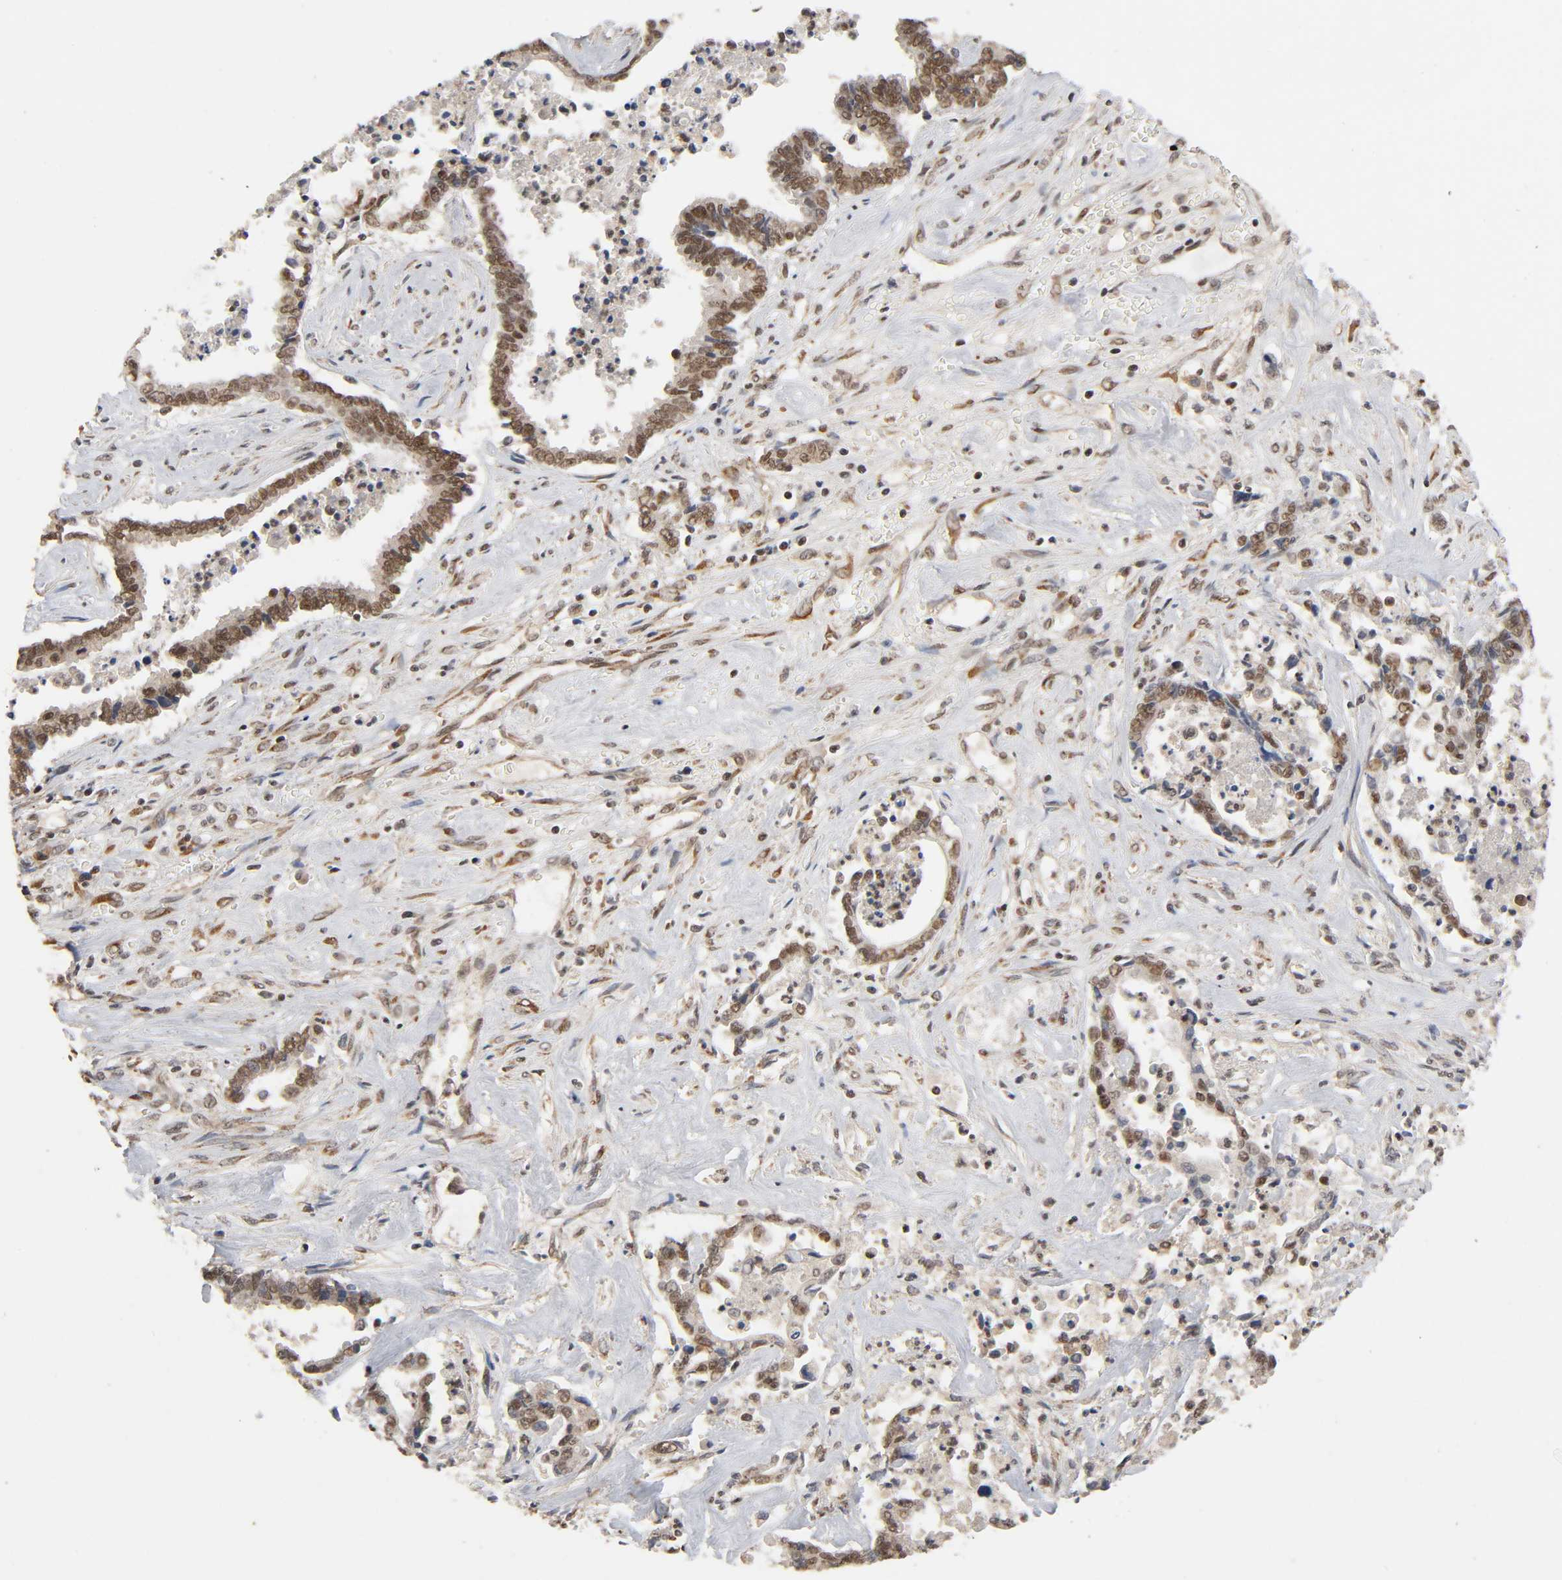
{"staining": {"intensity": "strong", "quantity": "<25%", "location": "cytoplasmic/membranous,nuclear"}, "tissue": "liver cancer", "cell_type": "Tumor cells", "image_type": "cancer", "snomed": [{"axis": "morphology", "description": "Cholangiocarcinoma"}, {"axis": "topography", "description": "Liver"}], "caption": "Immunohistochemistry (IHC) (DAB (3,3'-diaminobenzidine)) staining of liver cancer reveals strong cytoplasmic/membranous and nuclear protein positivity in about <25% of tumor cells.", "gene": "ZNF384", "patient": {"sex": "male", "age": 57}}